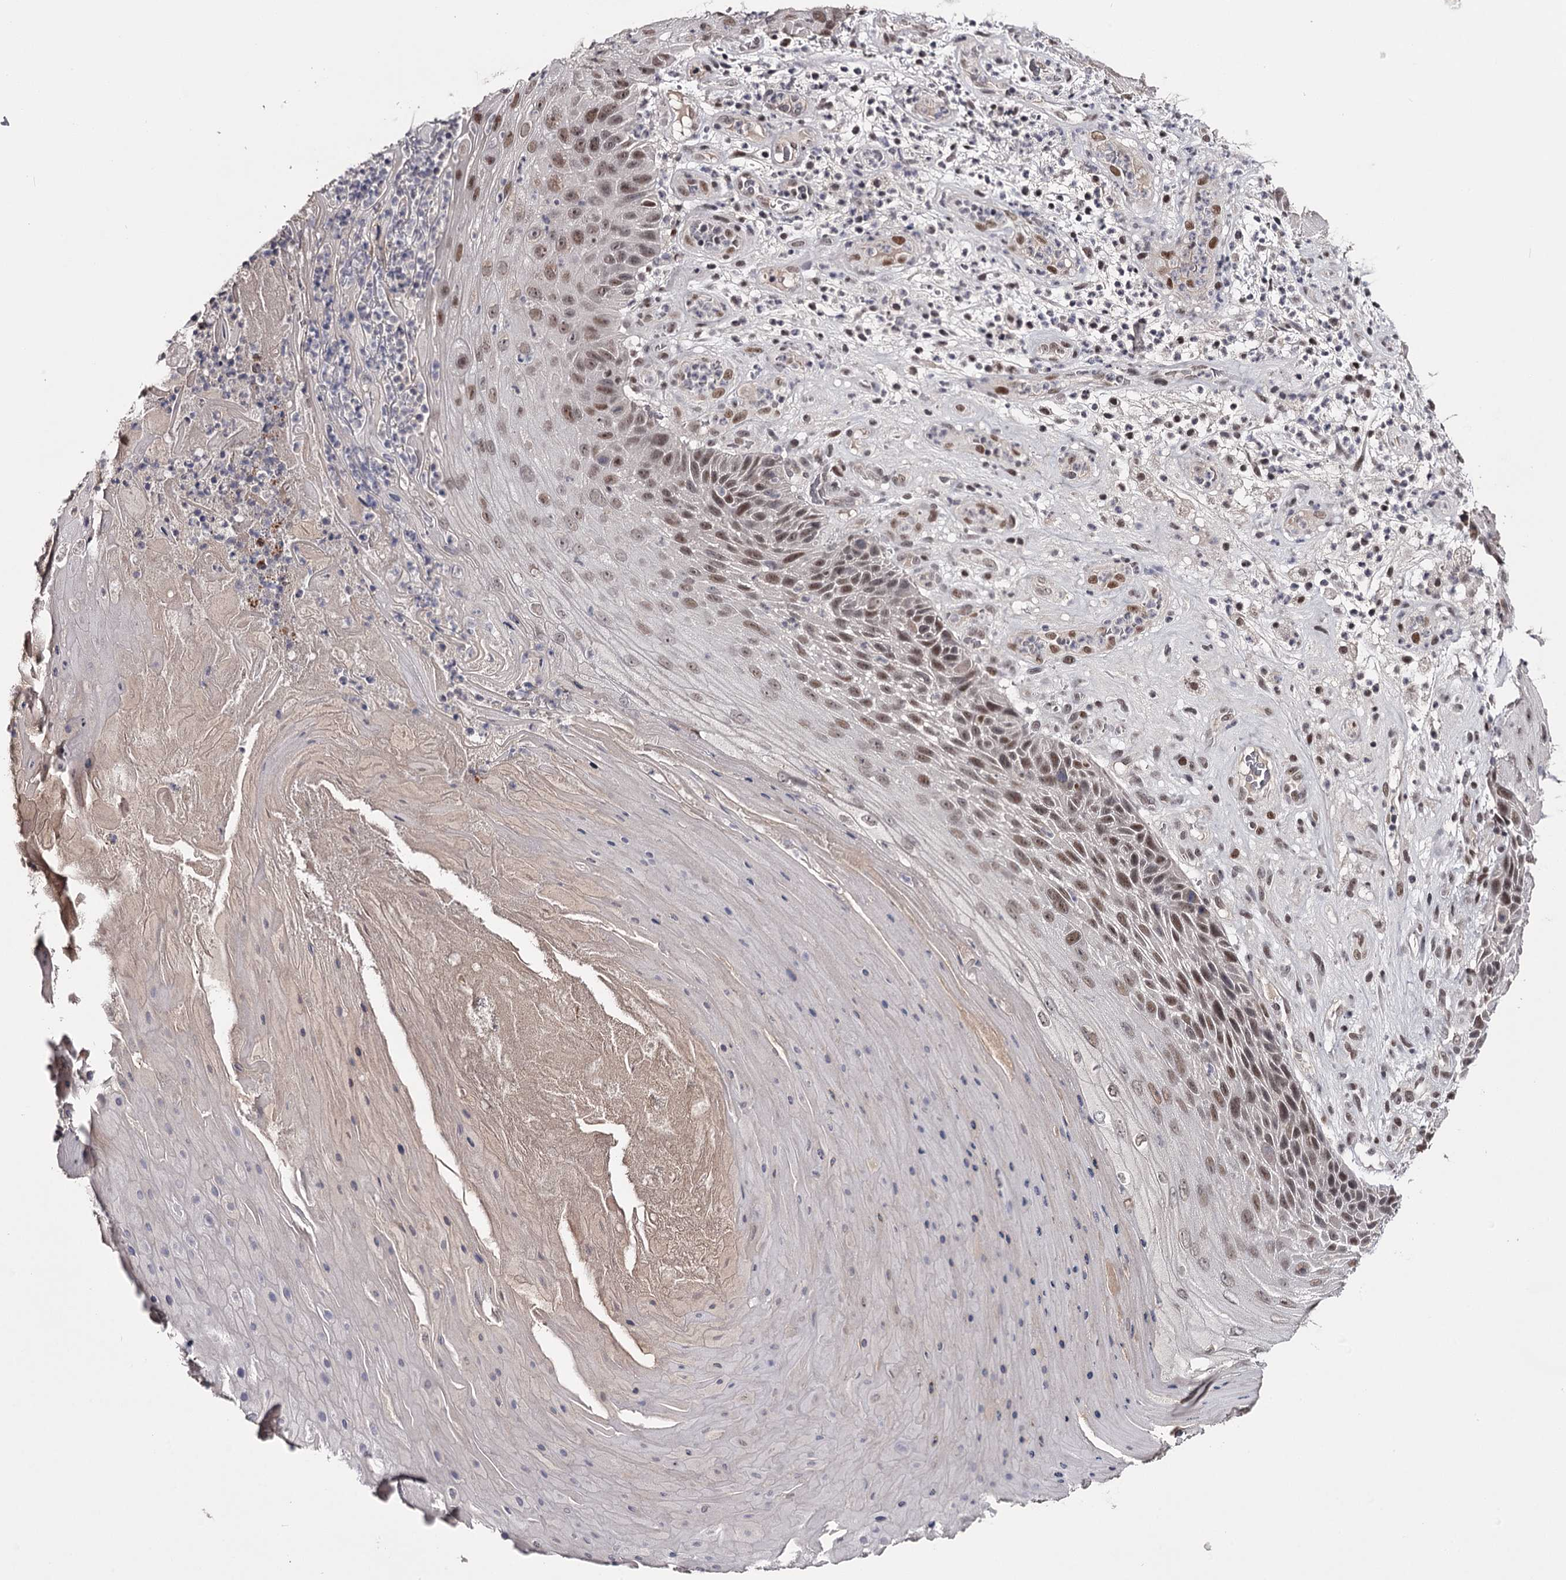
{"staining": {"intensity": "moderate", "quantity": ">75%", "location": "nuclear"}, "tissue": "skin cancer", "cell_type": "Tumor cells", "image_type": "cancer", "snomed": [{"axis": "morphology", "description": "Squamous cell carcinoma, NOS"}, {"axis": "topography", "description": "Skin"}], "caption": "Protein analysis of skin squamous cell carcinoma tissue shows moderate nuclear expression in approximately >75% of tumor cells. The protein is shown in brown color, while the nuclei are stained blue.", "gene": "TTC33", "patient": {"sex": "female", "age": 88}}